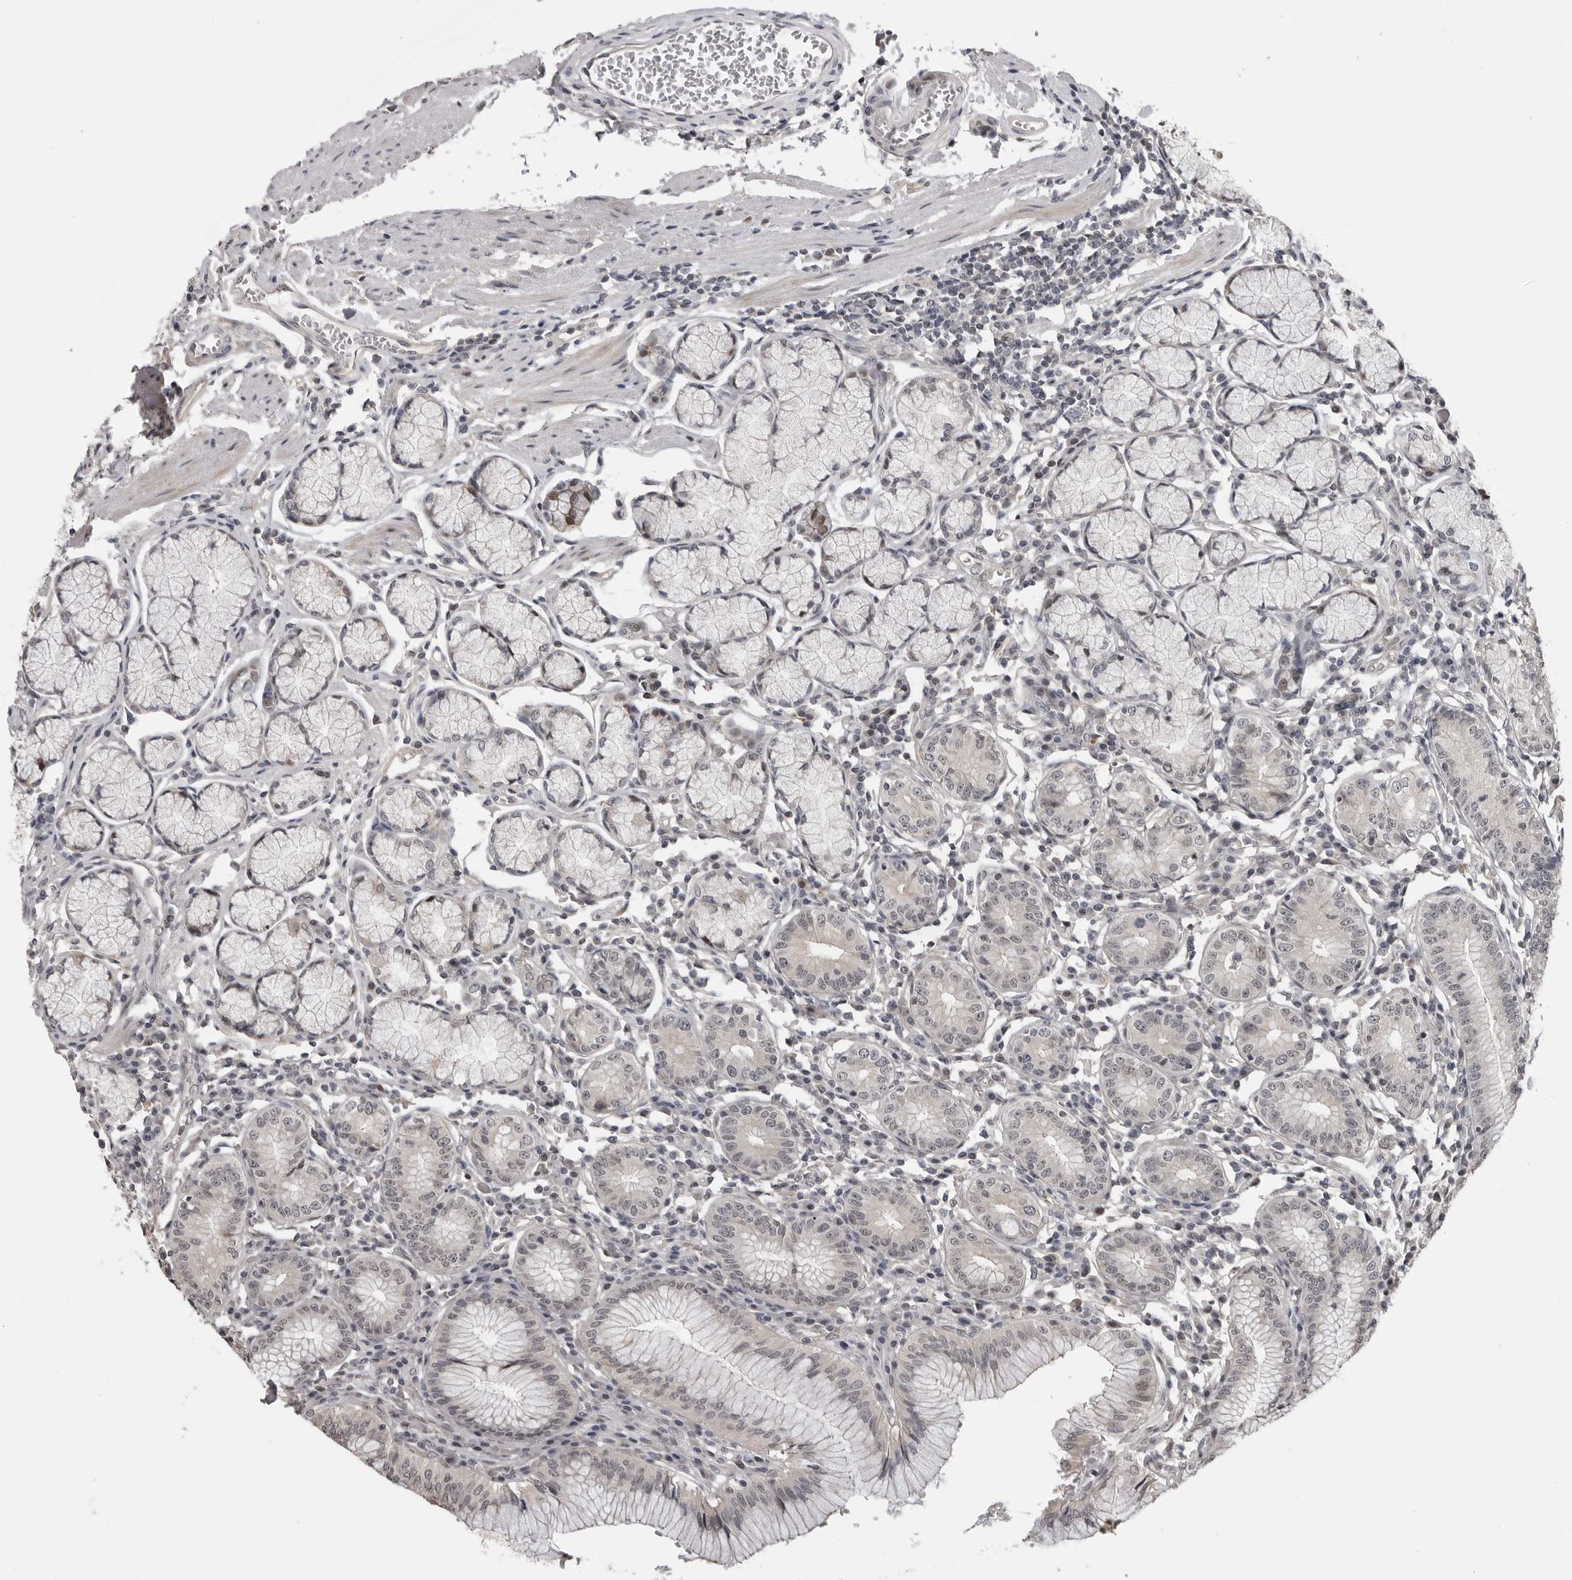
{"staining": {"intensity": "weak", "quantity": "<25%", "location": "cytoplasmic/membranous"}, "tissue": "stomach", "cell_type": "Glandular cells", "image_type": "normal", "snomed": [{"axis": "morphology", "description": "Normal tissue, NOS"}, {"axis": "topography", "description": "Stomach"}], "caption": "A high-resolution histopathology image shows immunohistochemistry (IHC) staining of unremarkable stomach, which reveals no significant expression in glandular cells. Nuclei are stained in blue.", "gene": "PRRX2", "patient": {"sex": "male", "age": 55}}